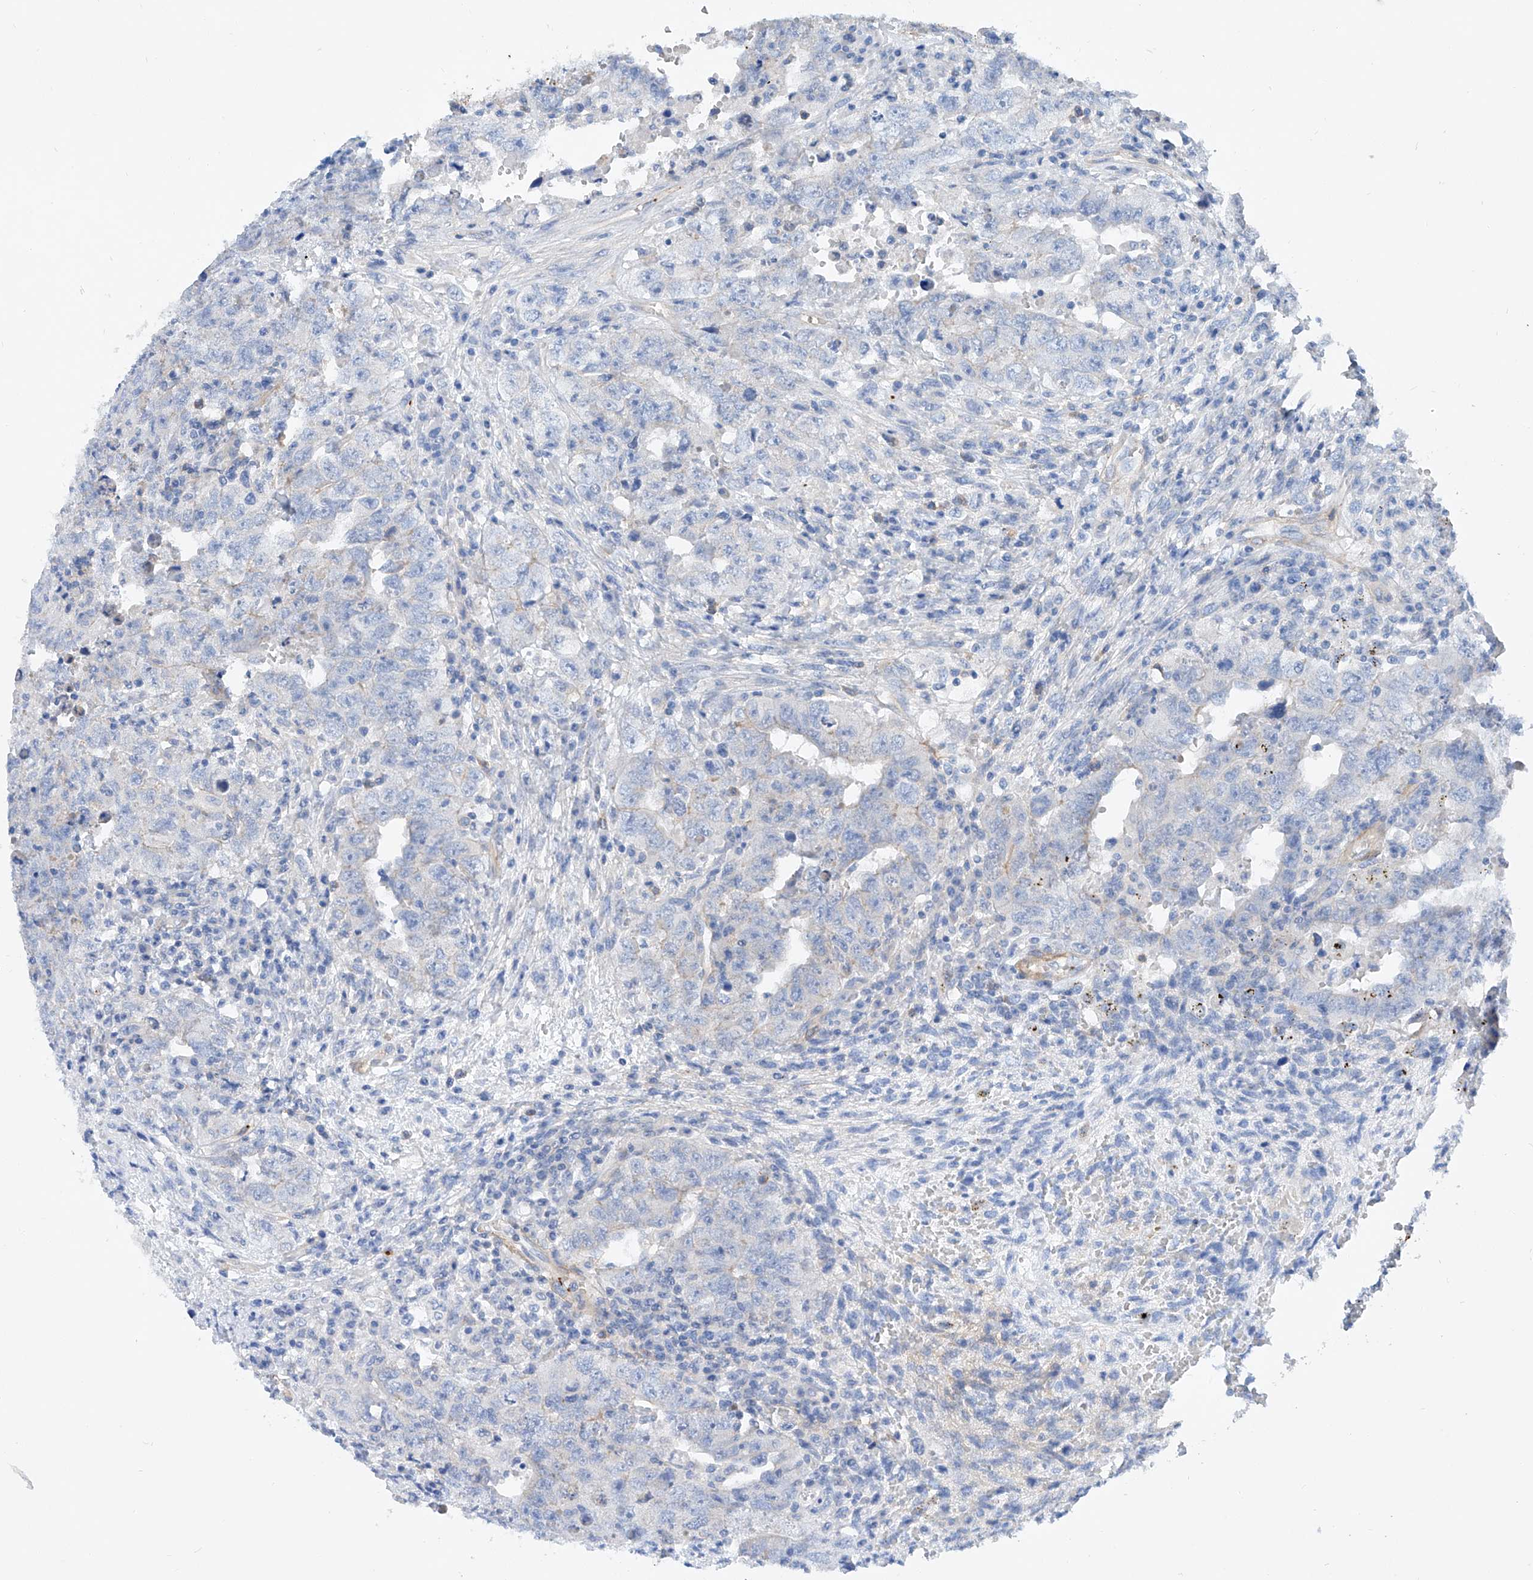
{"staining": {"intensity": "negative", "quantity": "none", "location": "none"}, "tissue": "testis cancer", "cell_type": "Tumor cells", "image_type": "cancer", "snomed": [{"axis": "morphology", "description": "Carcinoma, Embryonal, NOS"}, {"axis": "topography", "description": "Testis"}], "caption": "High power microscopy histopathology image of an immunohistochemistry (IHC) photomicrograph of testis cancer (embryonal carcinoma), revealing no significant staining in tumor cells.", "gene": "TAS2R60", "patient": {"sex": "male", "age": 26}}